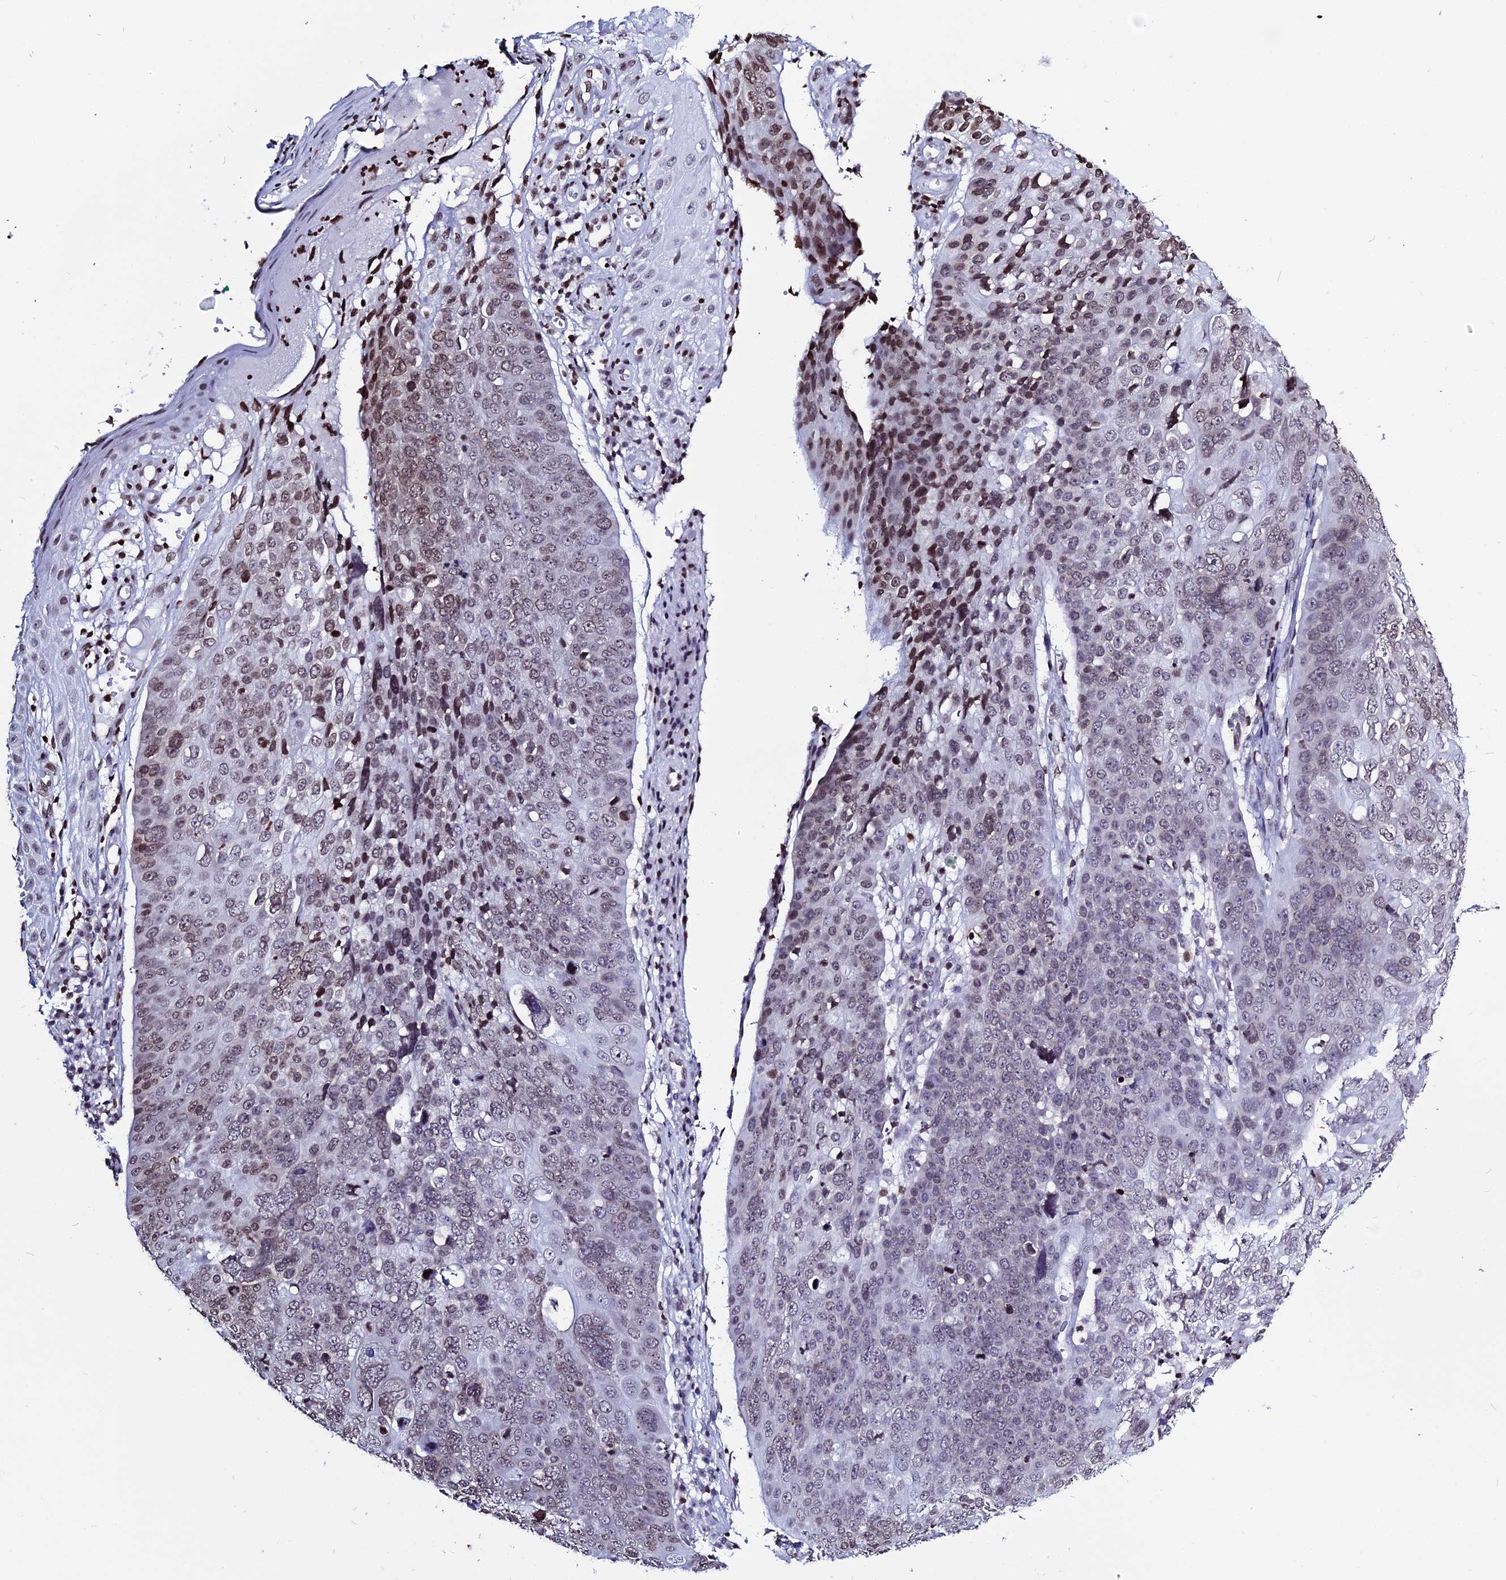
{"staining": {"intensity": "moderate", "quantity": ">75%", "location": "nuclear"}, "tissue": "skin cancer", "cell_type": "Tumor cells", "image_type": "cancer", "snomed": [{"axis": "morphology", "description": "Squamous cell carcinoma, NOS"}, {"axis": "topography", "description": "Skin"}], "caption": "About >75% of tumor cells in human skin cancer show moderate nuclear protein staining as visualized by brown immunohistochemical staining.", "gene": "MACROH2A2", "patient": {"sex": "male", "age": 71}}